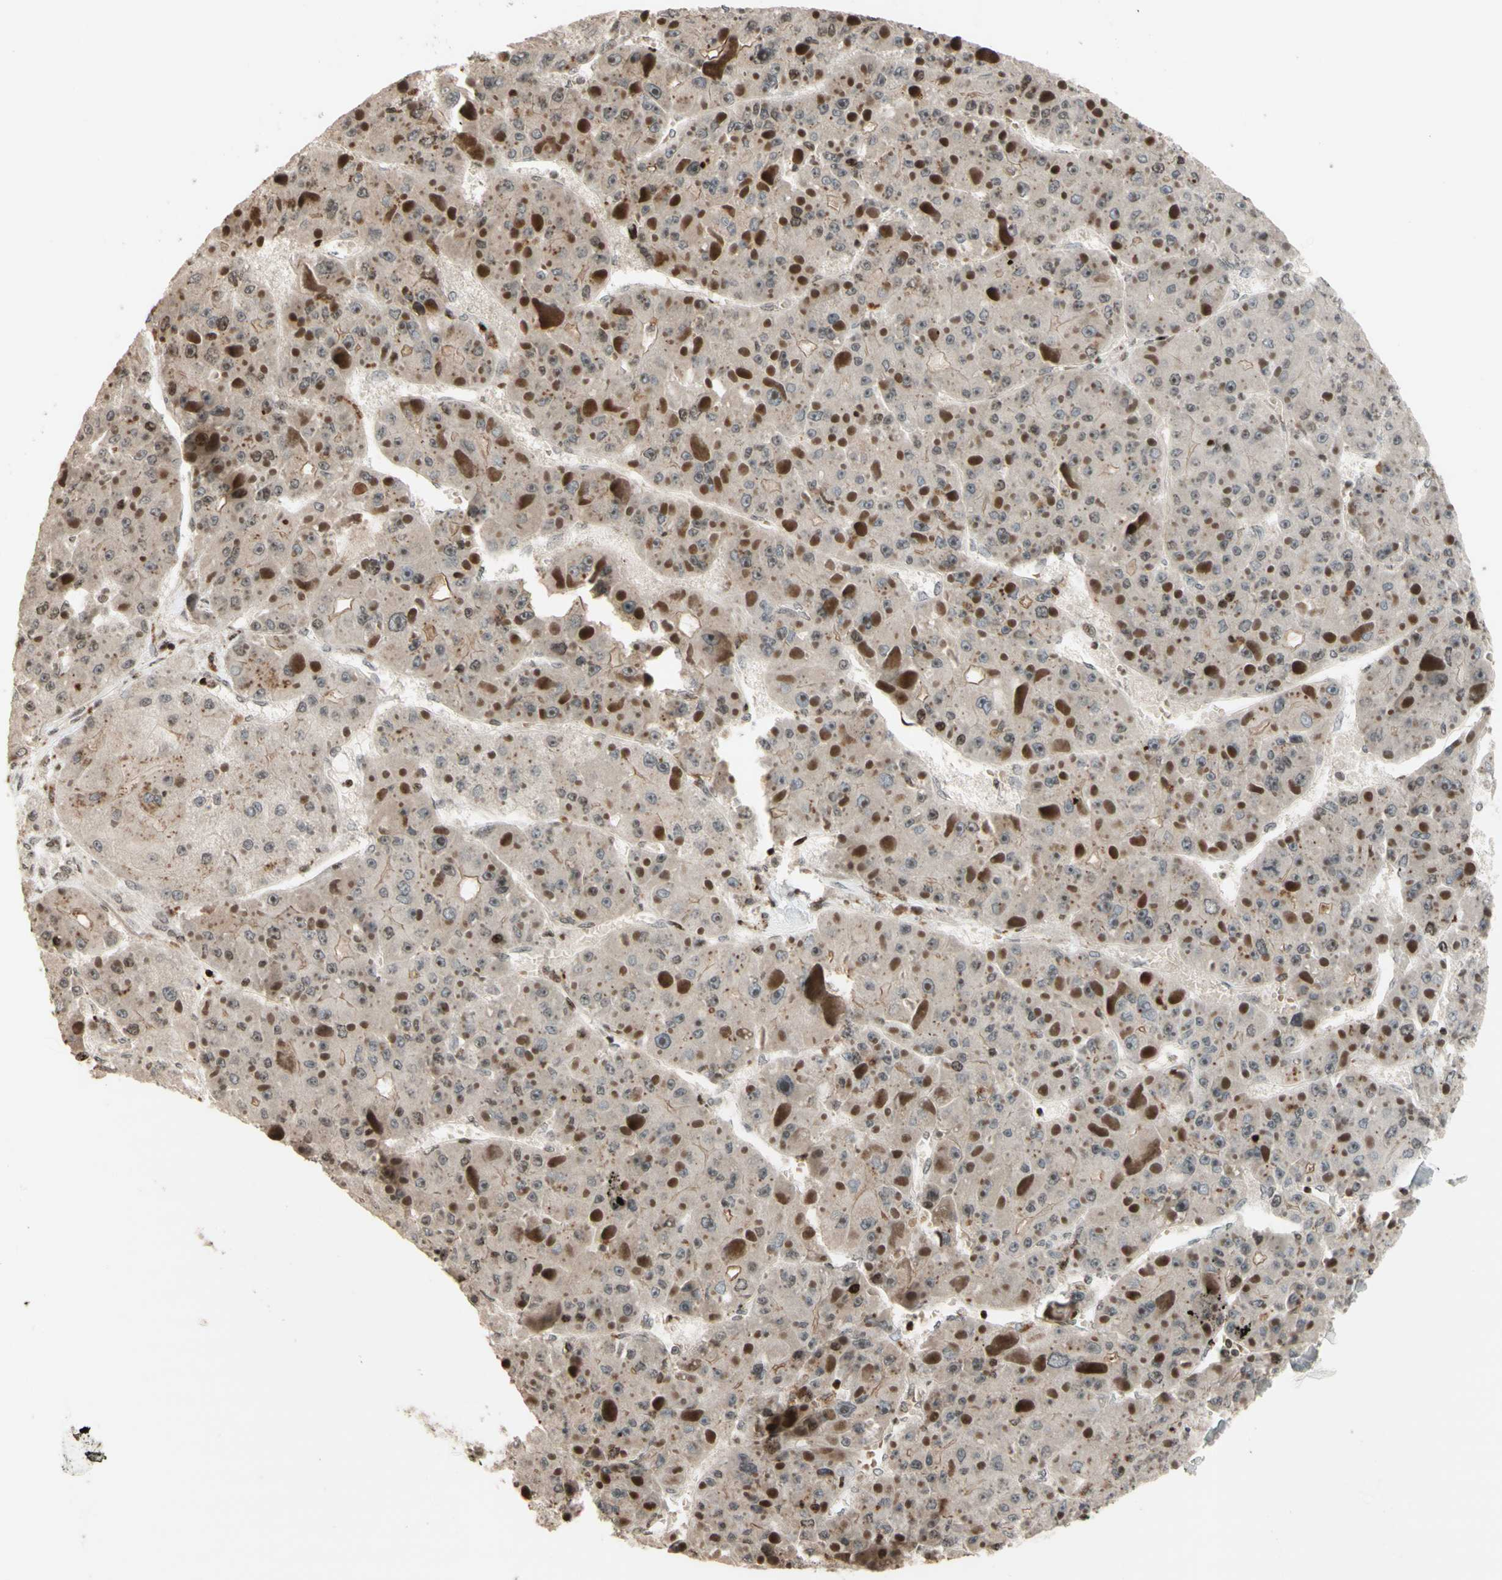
{"staining": {"intensity": "weak", "quantity": ">75%", "location": "cytoplasmic/membranous"}, "tissue": "liver cancer", "cell_type": "Tumor cells", "image_type": "cancer", "snomed": [{"axis": "morphology", "description": "Carcinoma, Hepatocellular, NOS"}, {"axis": "topography", "description": "Liver"}], "caption": "High-power microscopy captured an immunohistochemistry histopathology image of liver cancer, revealing weak cytoplasmic/membranous staining in approximately >75% of tumor cells.", "gene": "POLA1", "patient": {"sex": "female", "age": 73}}